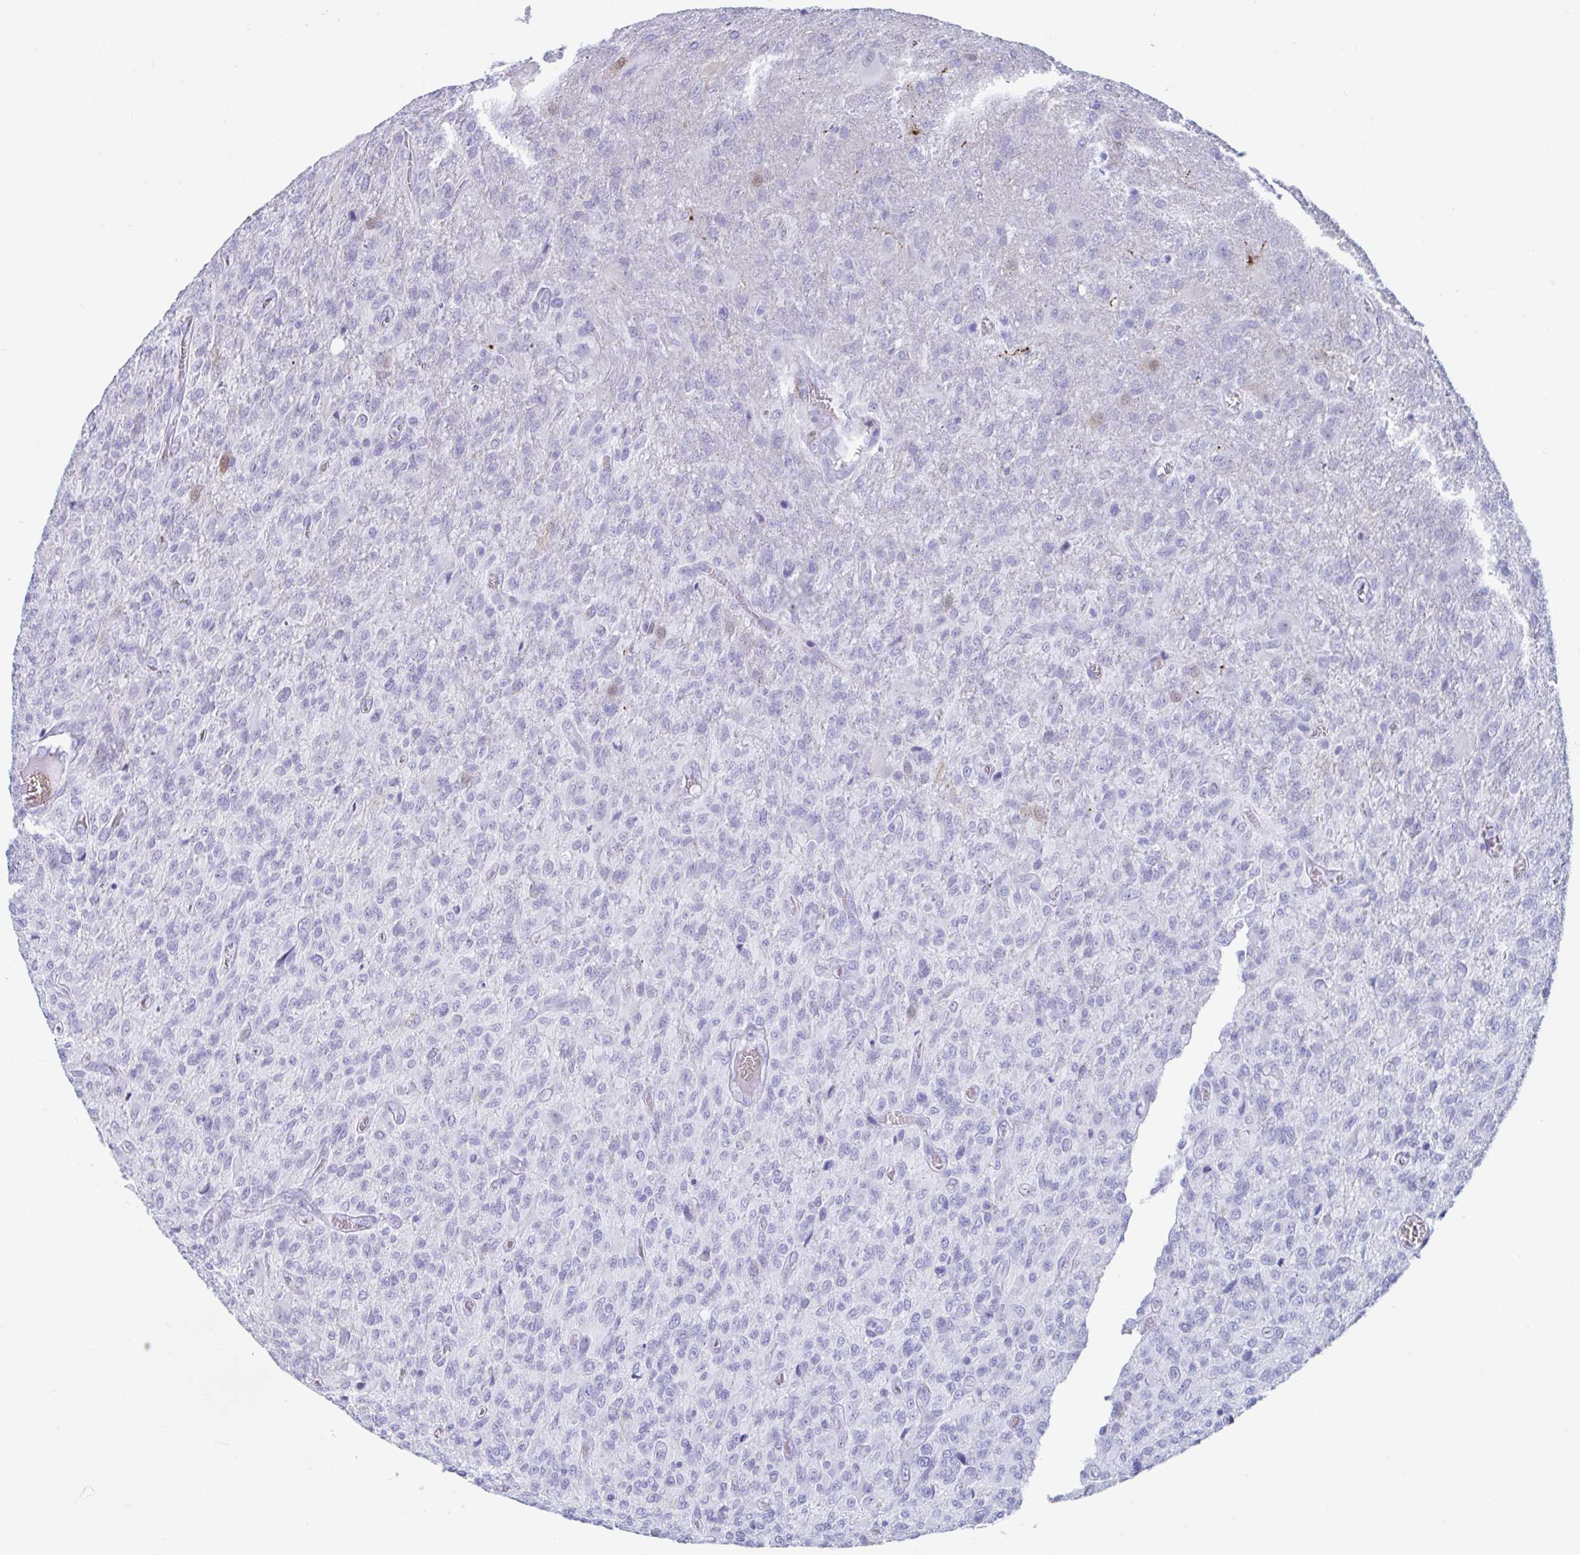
{"staining": {"intensity": "negative", "quantity": "none", "location": "none"}, "tissue": "glioma", "cell_type": "Tumor cells", "image_type": "cancer", "snomed": [{"axis": "morphology", "description": "Glioma, malignant, High grade"}, {"axis": "topography", "description": "Brain"}], "caption": "Immunohistochemistry (IHC) histopathology image of neoplastic tissue: malignant glioma (high-grade) stained with DAB (3,3'-diaminobenzidine) exhibits no significant protein positivity in tumor cells.", "gene": "GKN2", "patient": {"sex": "male", "age": 61}}